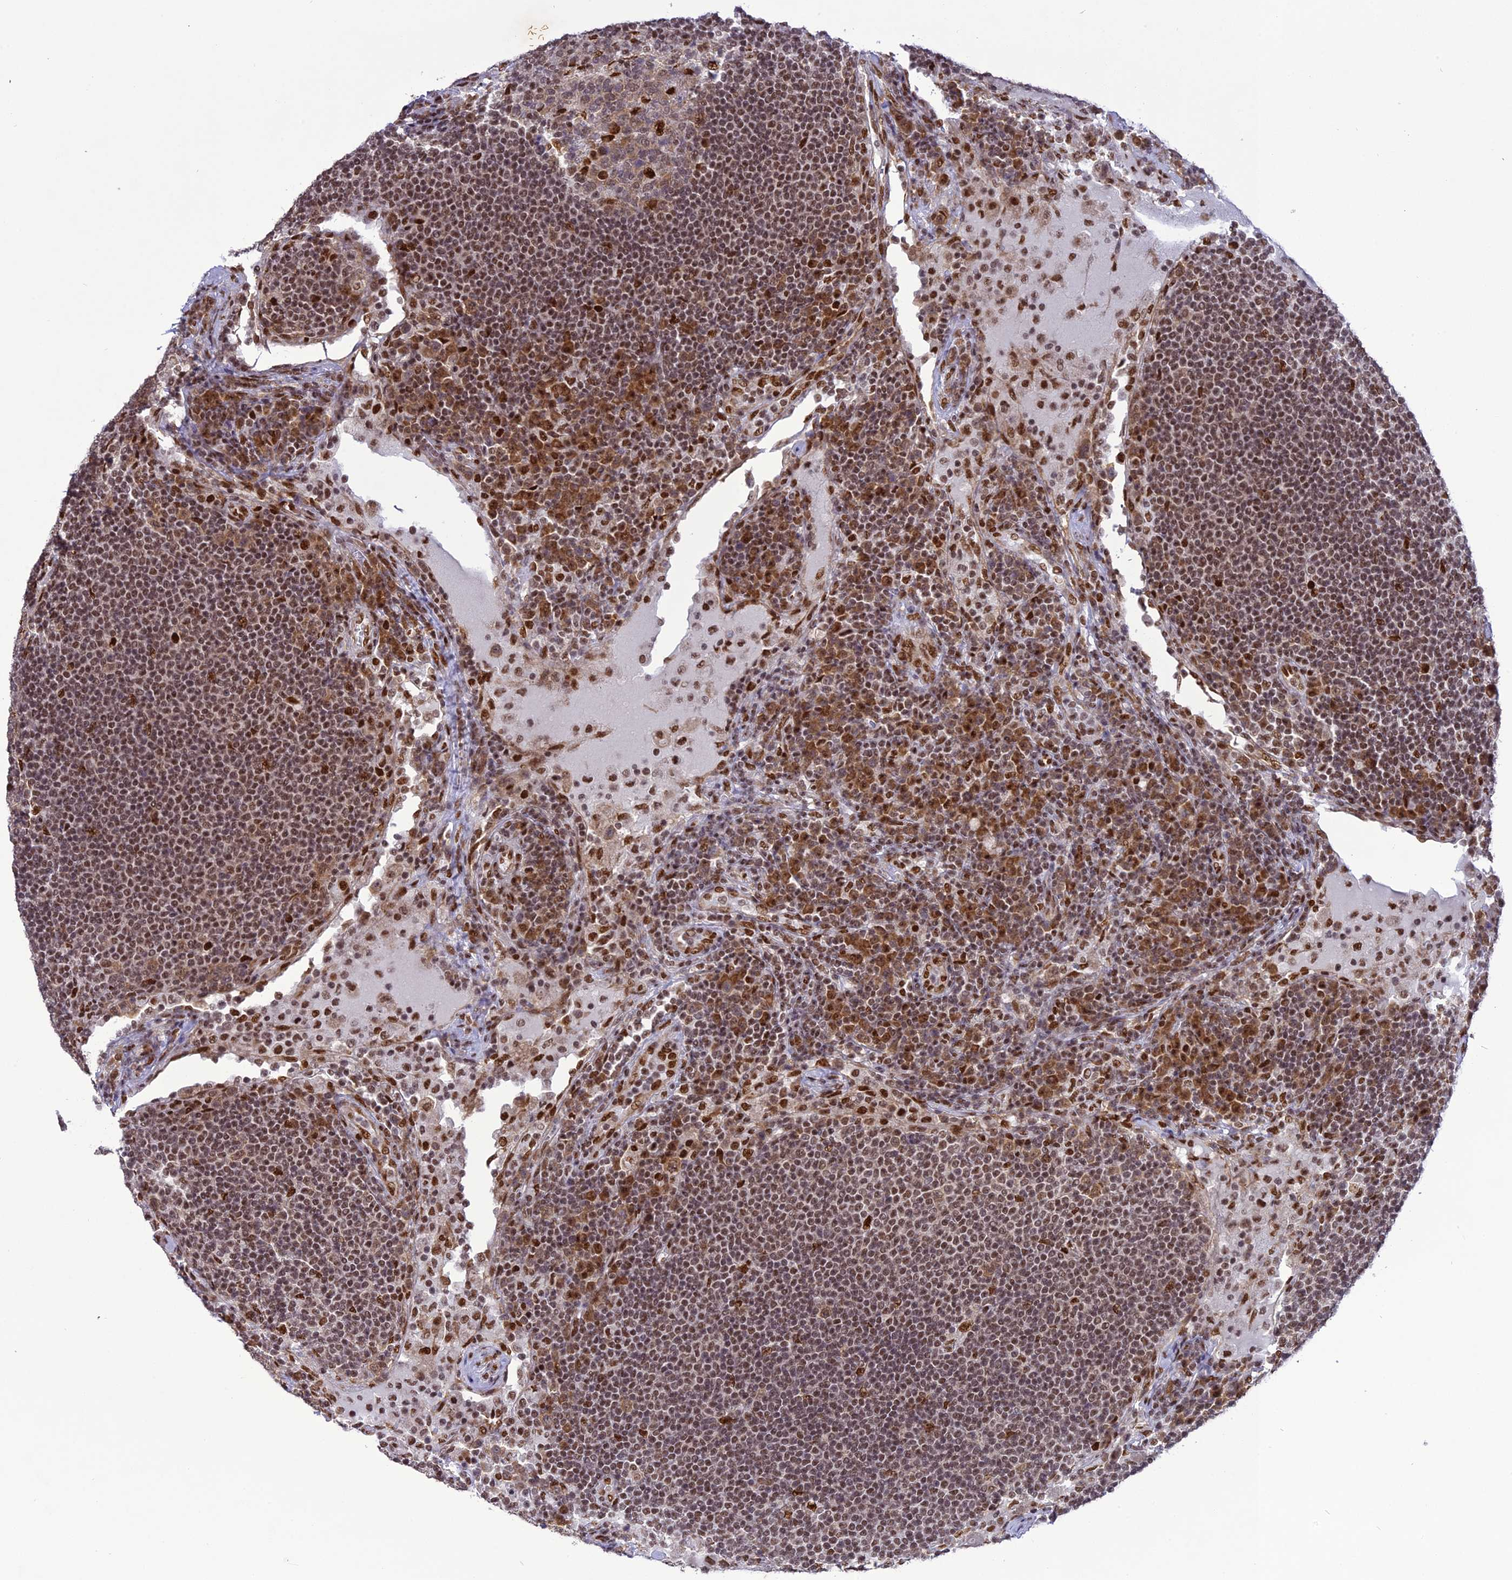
{"staining": {"intensity": "strong", "quantity": "<25%", "location": "nuclear"}, "tissue": "lymph node", "cell_type": "Germinal center cells", "image_type": "normal", "snomed": [{"axis": "morphology", "description": "Normal tissue, NOS"}, {"axis": "topography", "description": "Lymph node"}], "caption": "Germinal center cells exhibit strong nuclear expression in about <25% of cells in unremarkable lymph node. Ihc stains the protein in brown and the nuclei are stained blue.", "gene": "DDX1", "patient": {"sex": "female", "age": 53}}